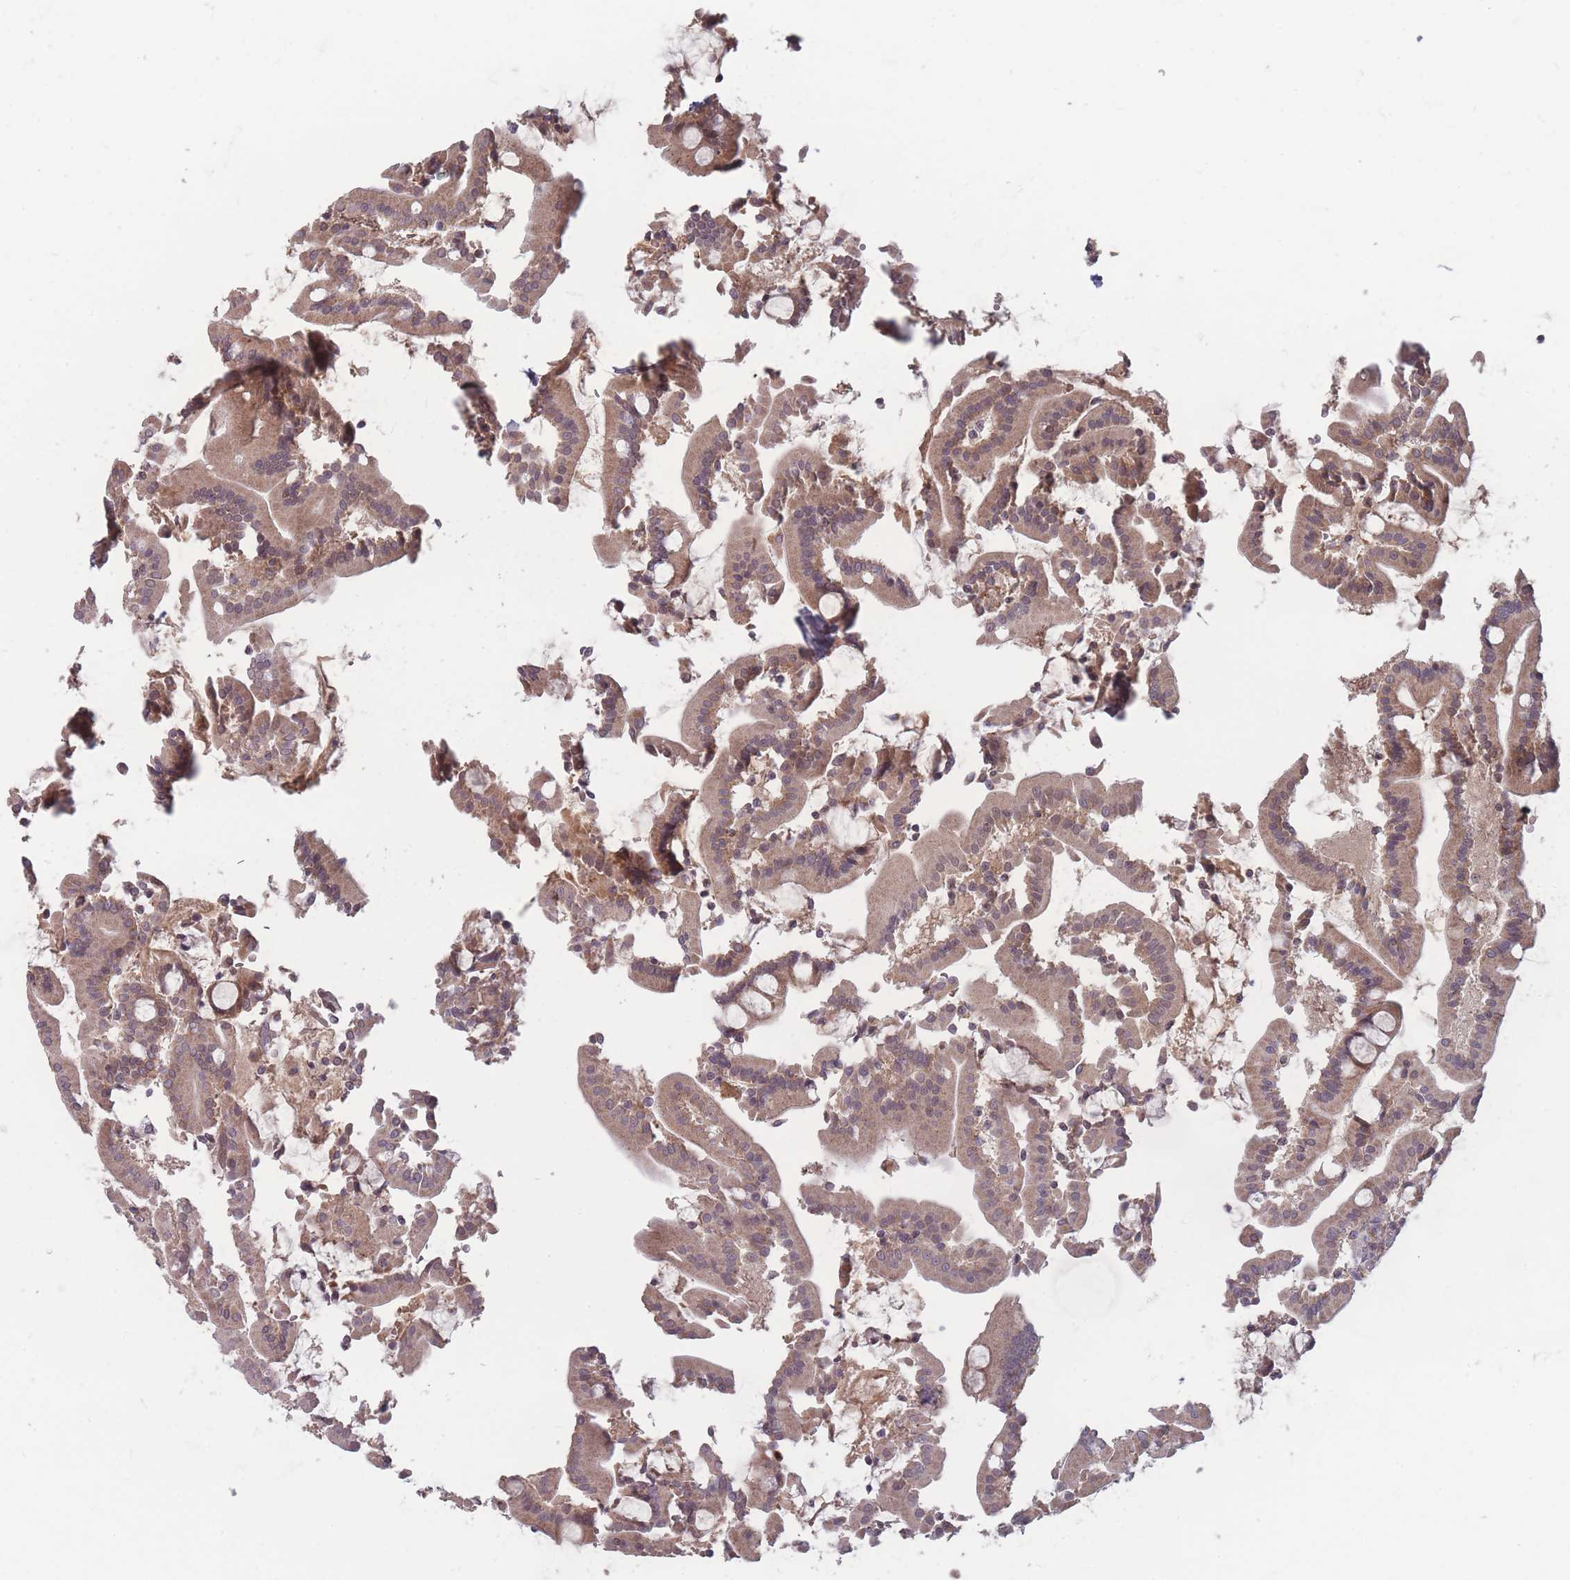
{"staining": {"intensity": "moderate", "quantity": ">75%", "location": "cytoplasmic/membranous"}, "tissue": "duodenum", "cell_type": "Glandular cells", "image_type": "normal", "snomed": [{"axis": "morphology", "description": "Normal tissue, NOS"}, {"axis": "topography", "description": "Duodenum"}], "caption": "Immunohistochemistry staining of unremarkable duodenum, which exhibits medium levels of moderate cytoplasmic/membranous positivity in about >75% of glandular cells indicating moderate cytoplasmic/membranous protein expression. The staining was performed using DAB (brown) for protein detection and nuclei were counterstained in hematoxylin (blue).", "gene": "TMEM232", "patient": {"sex": "male", "age": 55}}